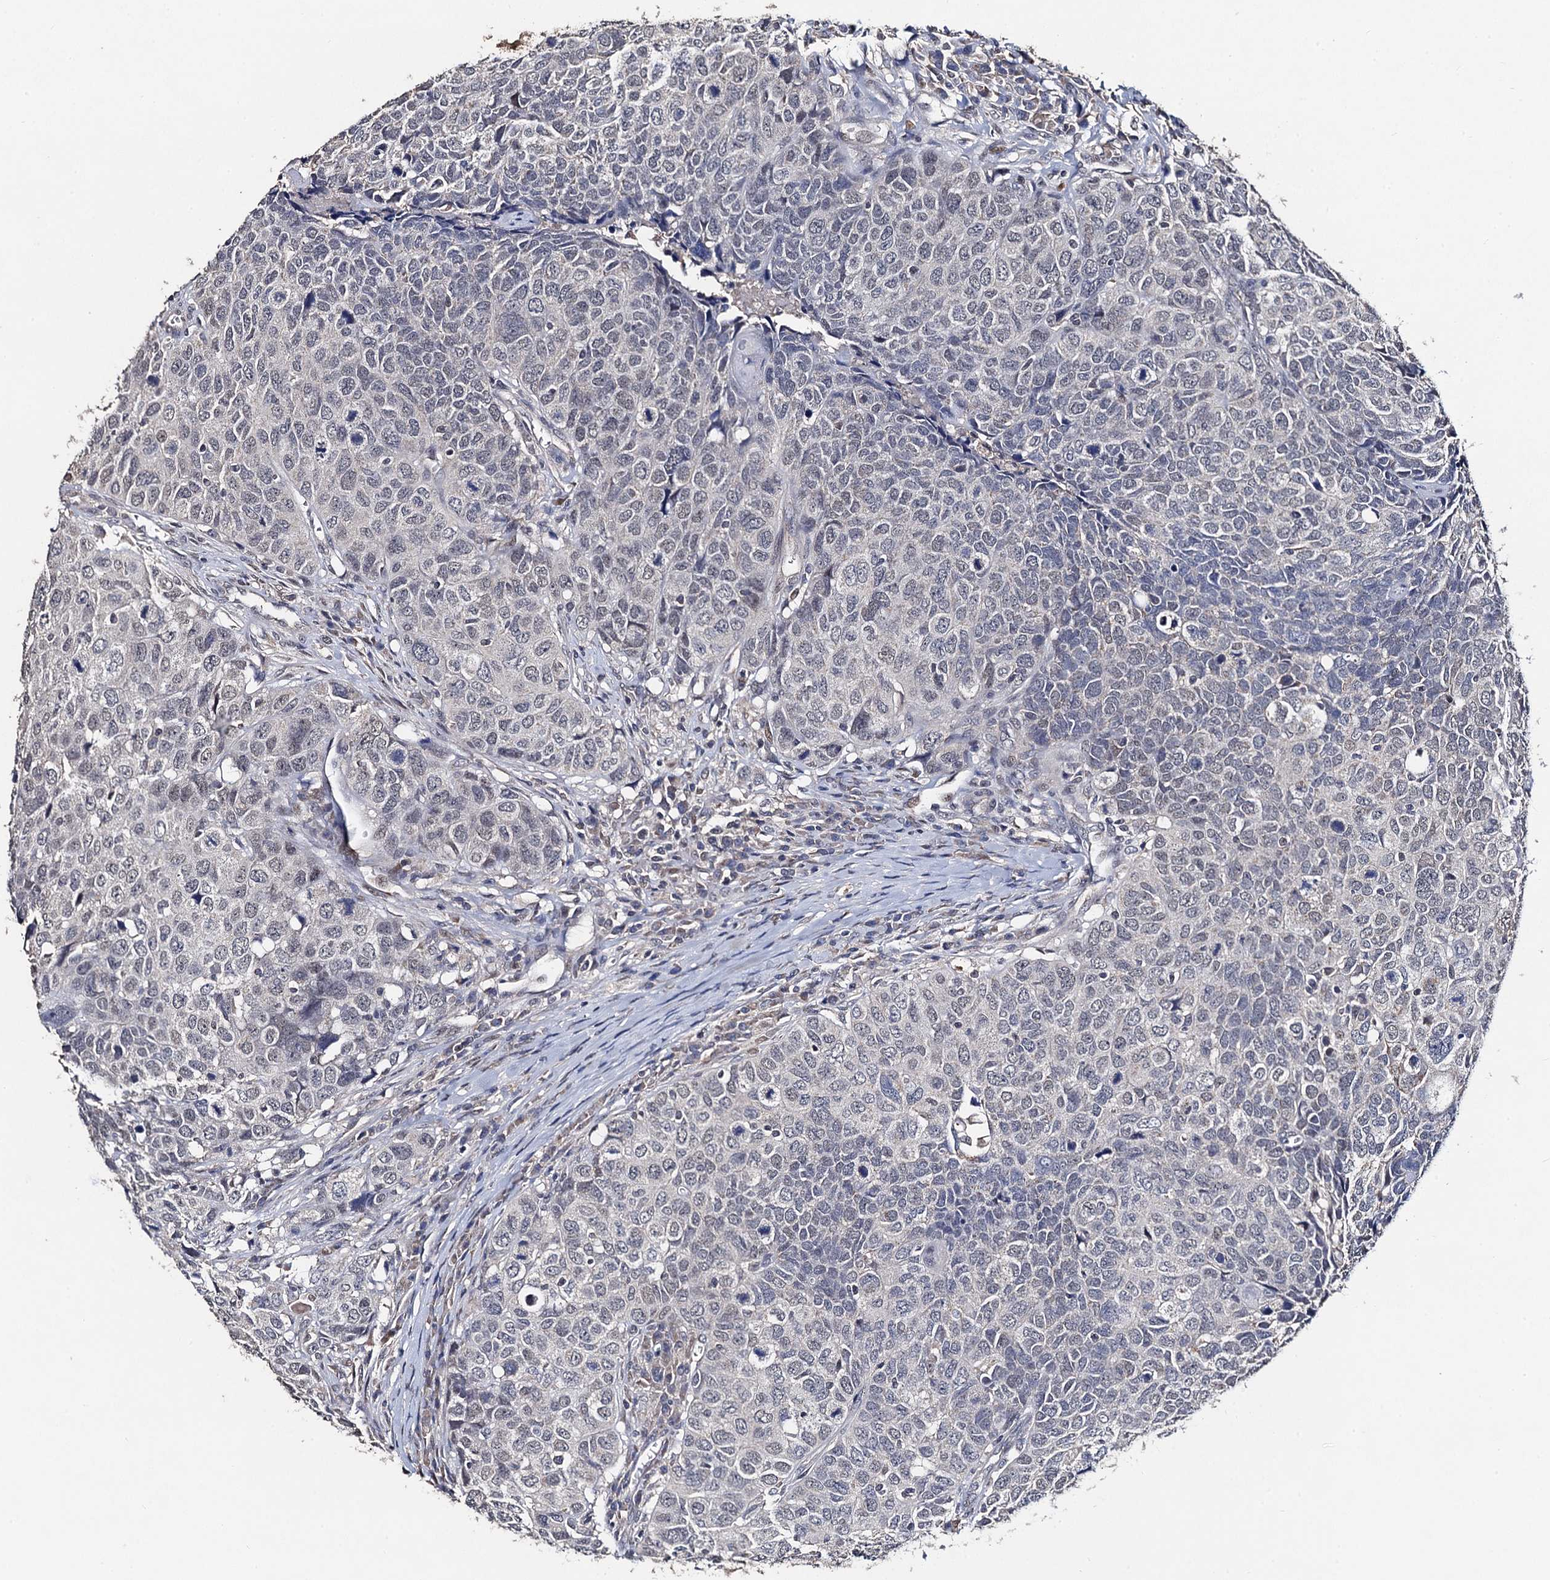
{"staining": {"intensity": "negative", "quantity": "none", "location": "none"}, "tissue": "head and neck cancer", "cell_type": "Tumor cells", "image_type": "cancer", "snomed": [{"axis": "morphology", "description": "Squamous cell carcinoma, NOS"}, {"axis": "topography", "description": "Head-Neck"}], "caption": "Immunohistochemistry (IHC) micrograph of neoplastic tissue: human head and neck cancer (squamous cell carcinoma) stained with DAB demonstrates no significant protein expression in tumor cells.", "gene": "PPTC7", "patient": {"sex": "male", "age": 66}}